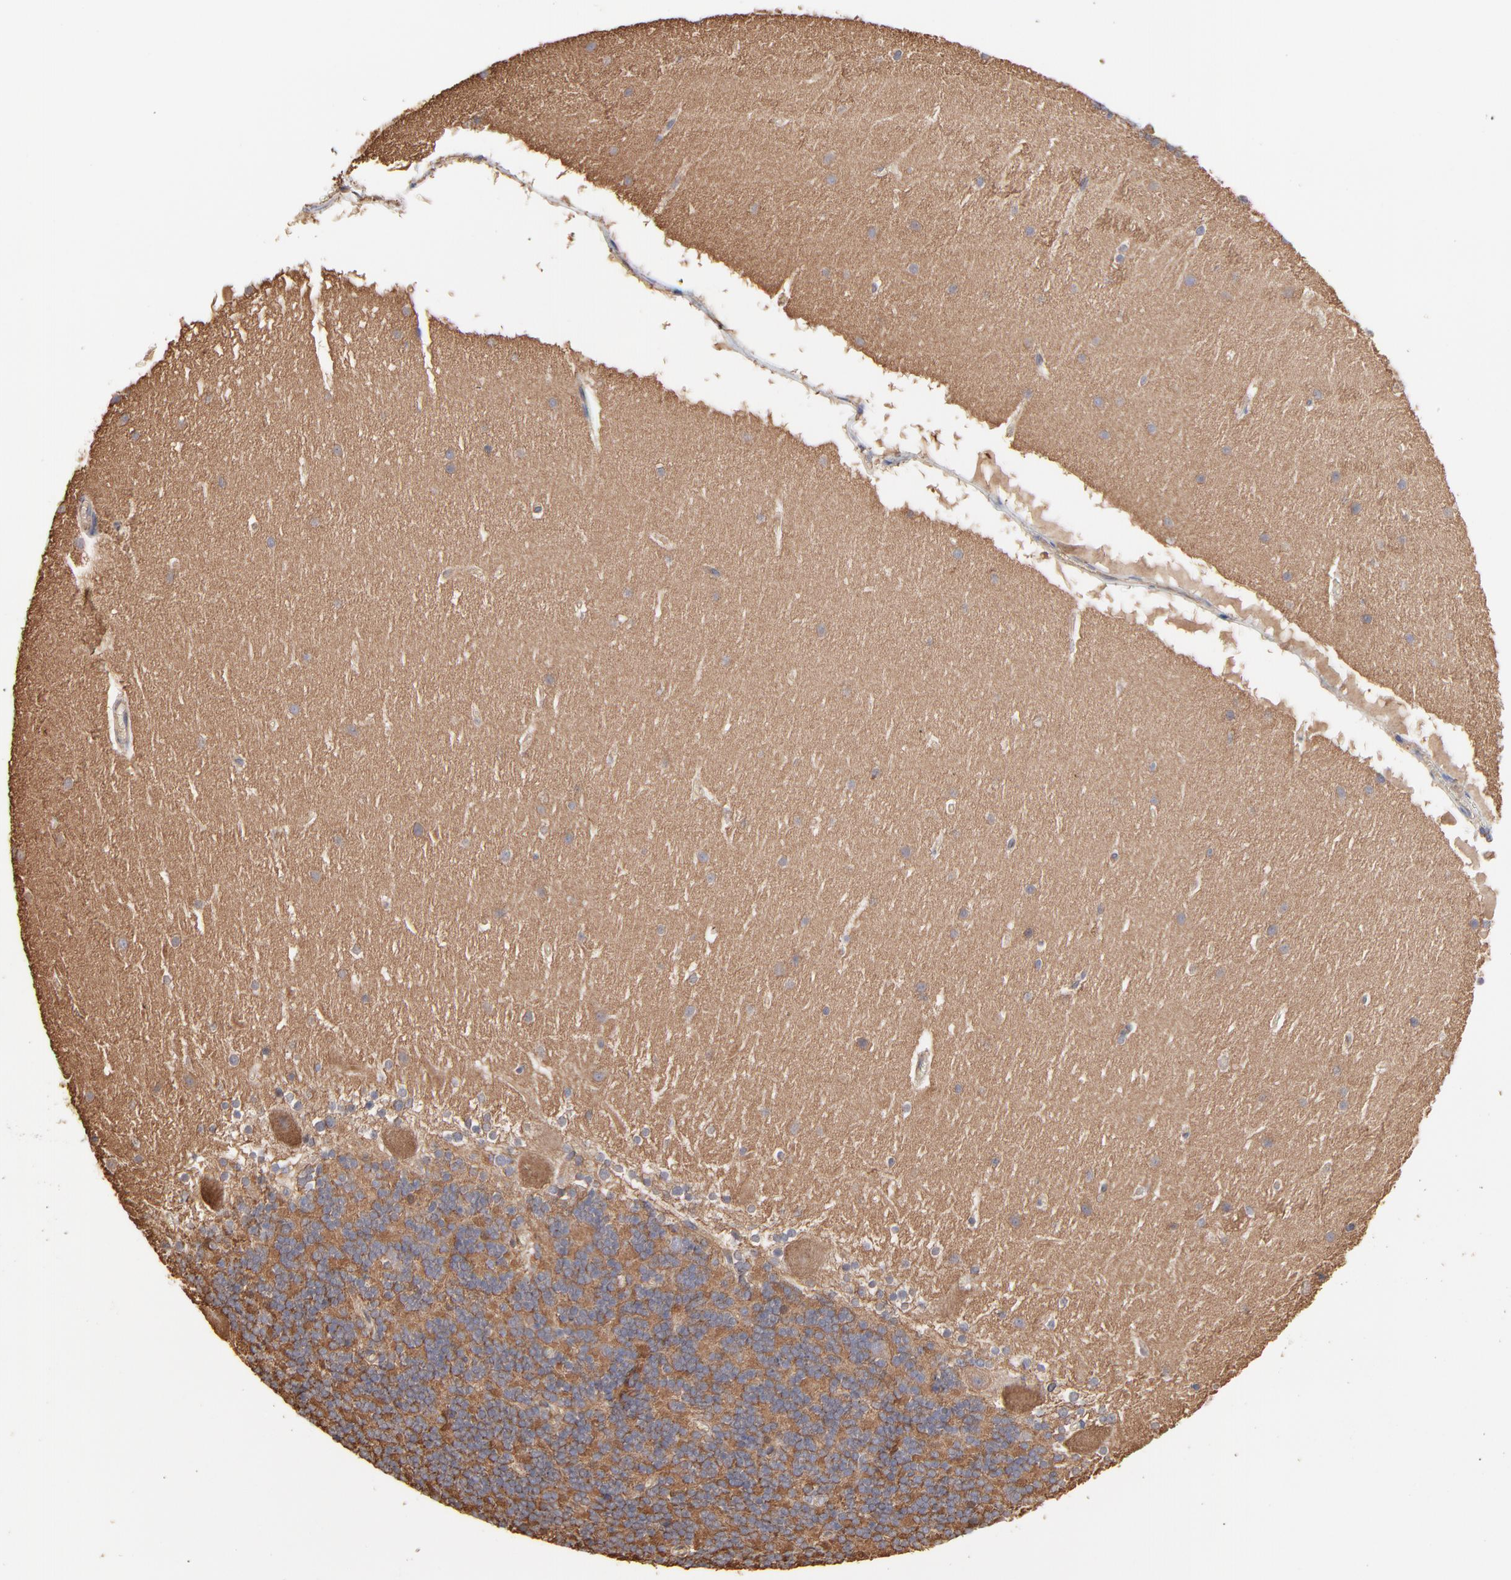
{"staining": {"intensity": "negative", "quantity": "none", "location": "none"}, "tissue": "cerebellum", "cell_type": "Cells in granular layer", "image_type": "normal", "snomed": [{"axis": "morphology", "description": "Normal tissue, NOS"}, {"axis": "topography", "description": "Cerebellum"}], "caption": "IHC of normal human cerebellum reveals no expression in cells in granular layer. (Immunohistochemistry (ihc), brightfield microscopy, high magnification).", "gene": "ARMT1", "patient": {"sex": "female", "age": 19}}